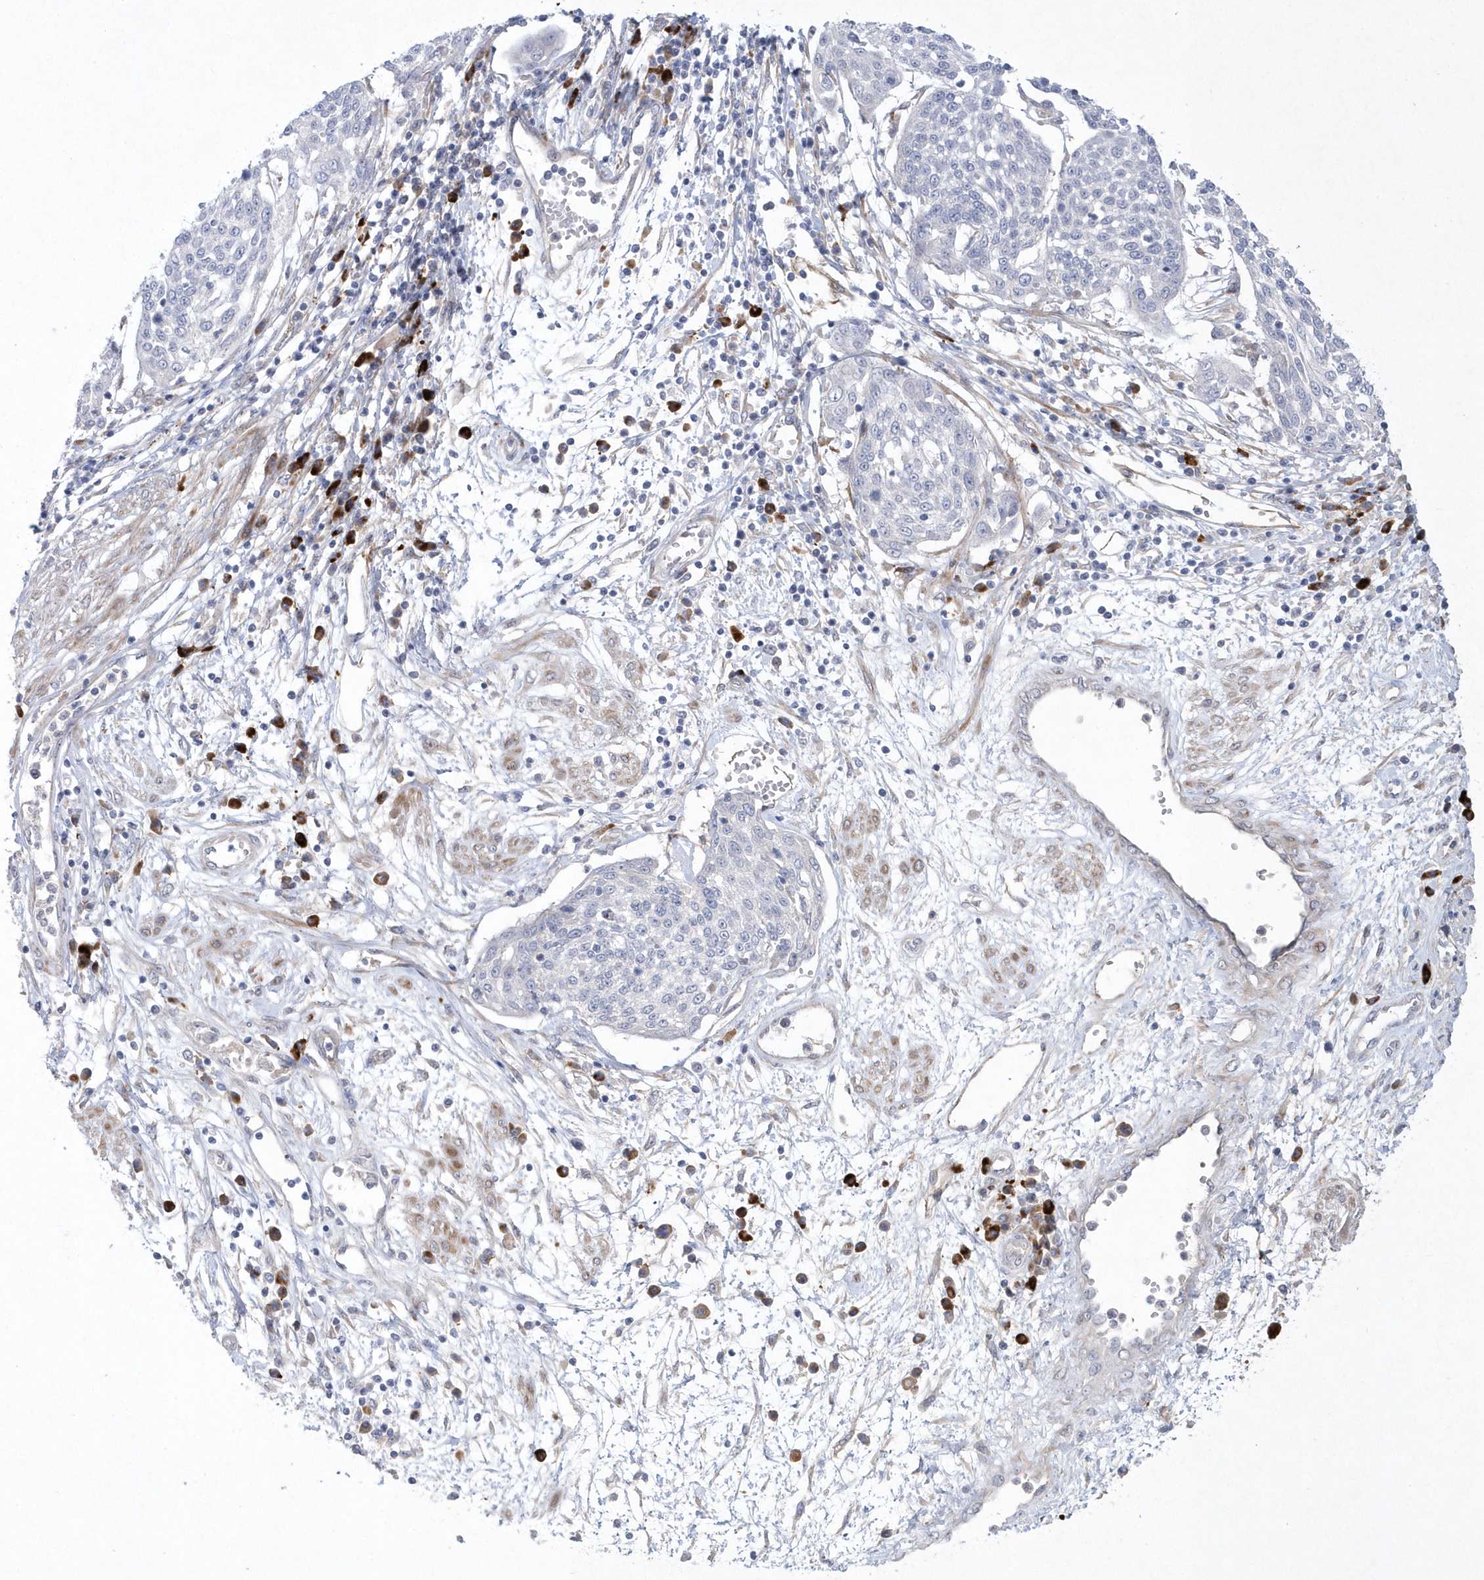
{"staining": {"intensity": "negative", "quantity": "none", "location": "none"}, "tissue": "cervical cancer", "cell_type": "Tumor cells", "image_type": "cancer", "snomed": [{"axis": "morphology", "description": "Squamous cell carcinoma, NOS"}, {"axis": "topography", "description": "Cervix"}], "caption": "Image shows no significant protein positivity in tumor cells of cervical cancer (squamous cell carcinoma). The staining is performed using DAB (3,3'-diaminobenzidine) brown chromogen with nuclei counter-stained in using hematoxylin.", "gene": "TMEM132B", "patient": {"sex": "female", "age": 34}}